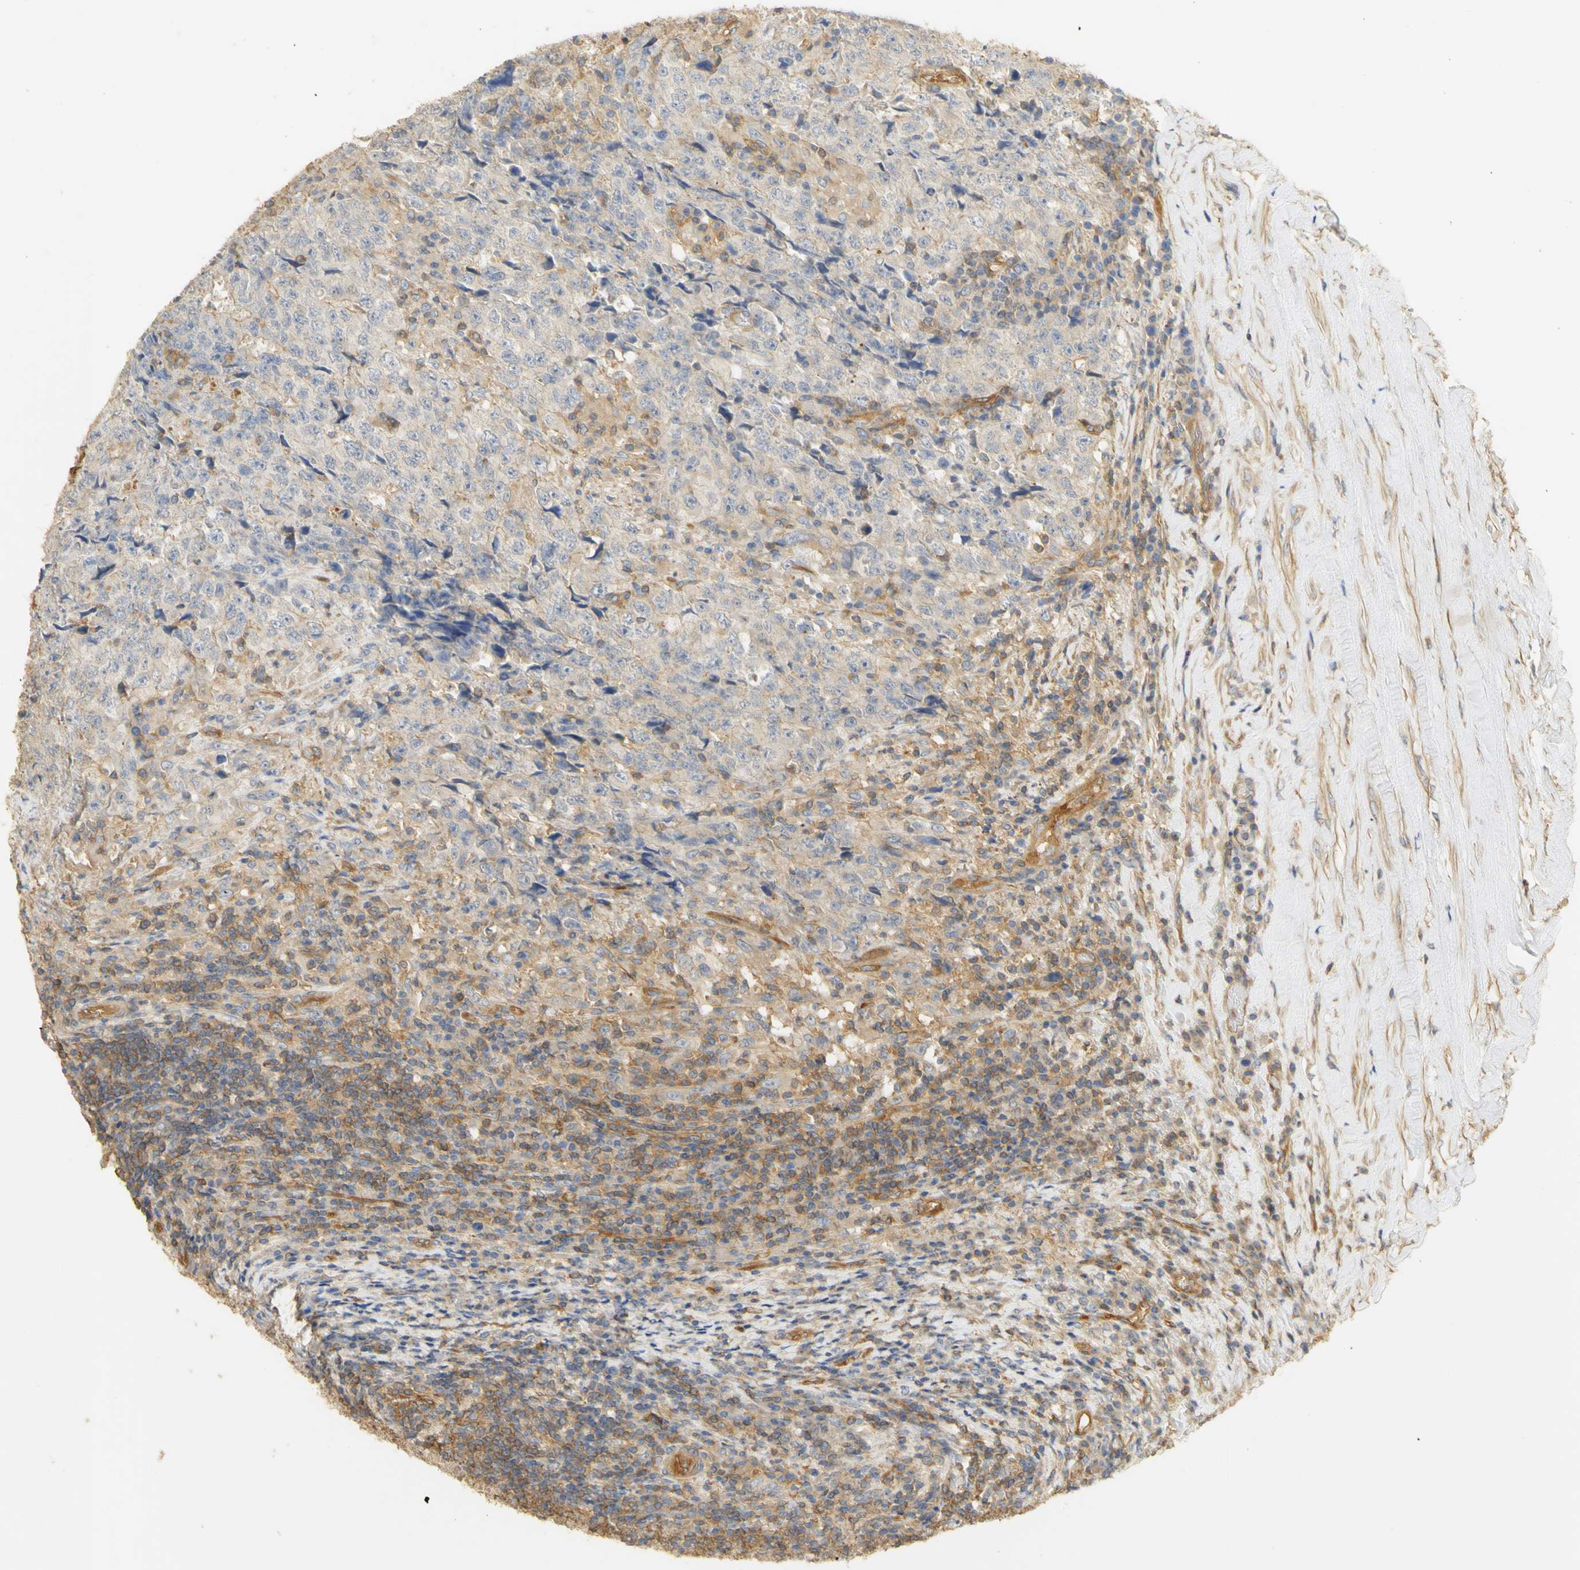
{"staining": {"intensity": "negative", "quantity": "none", "location": "none"}, "tissue": "testis cancer", "cell_type": "Tumor cells", "image_type": "cancer", "snomed": [{"axis": "morphology", "description": "Necrosis, NOS"}, {"axis": "morphology", "description": "Carcinoma, Embryonal, NOS"}, {"axis": "topography", "description": "Testis"}], "caption": "The image shows no staining of tumor cells in testis embryonal carcinoma.", "gene": "KCNE4", "patient": {"sex": "male", "age": 19}}